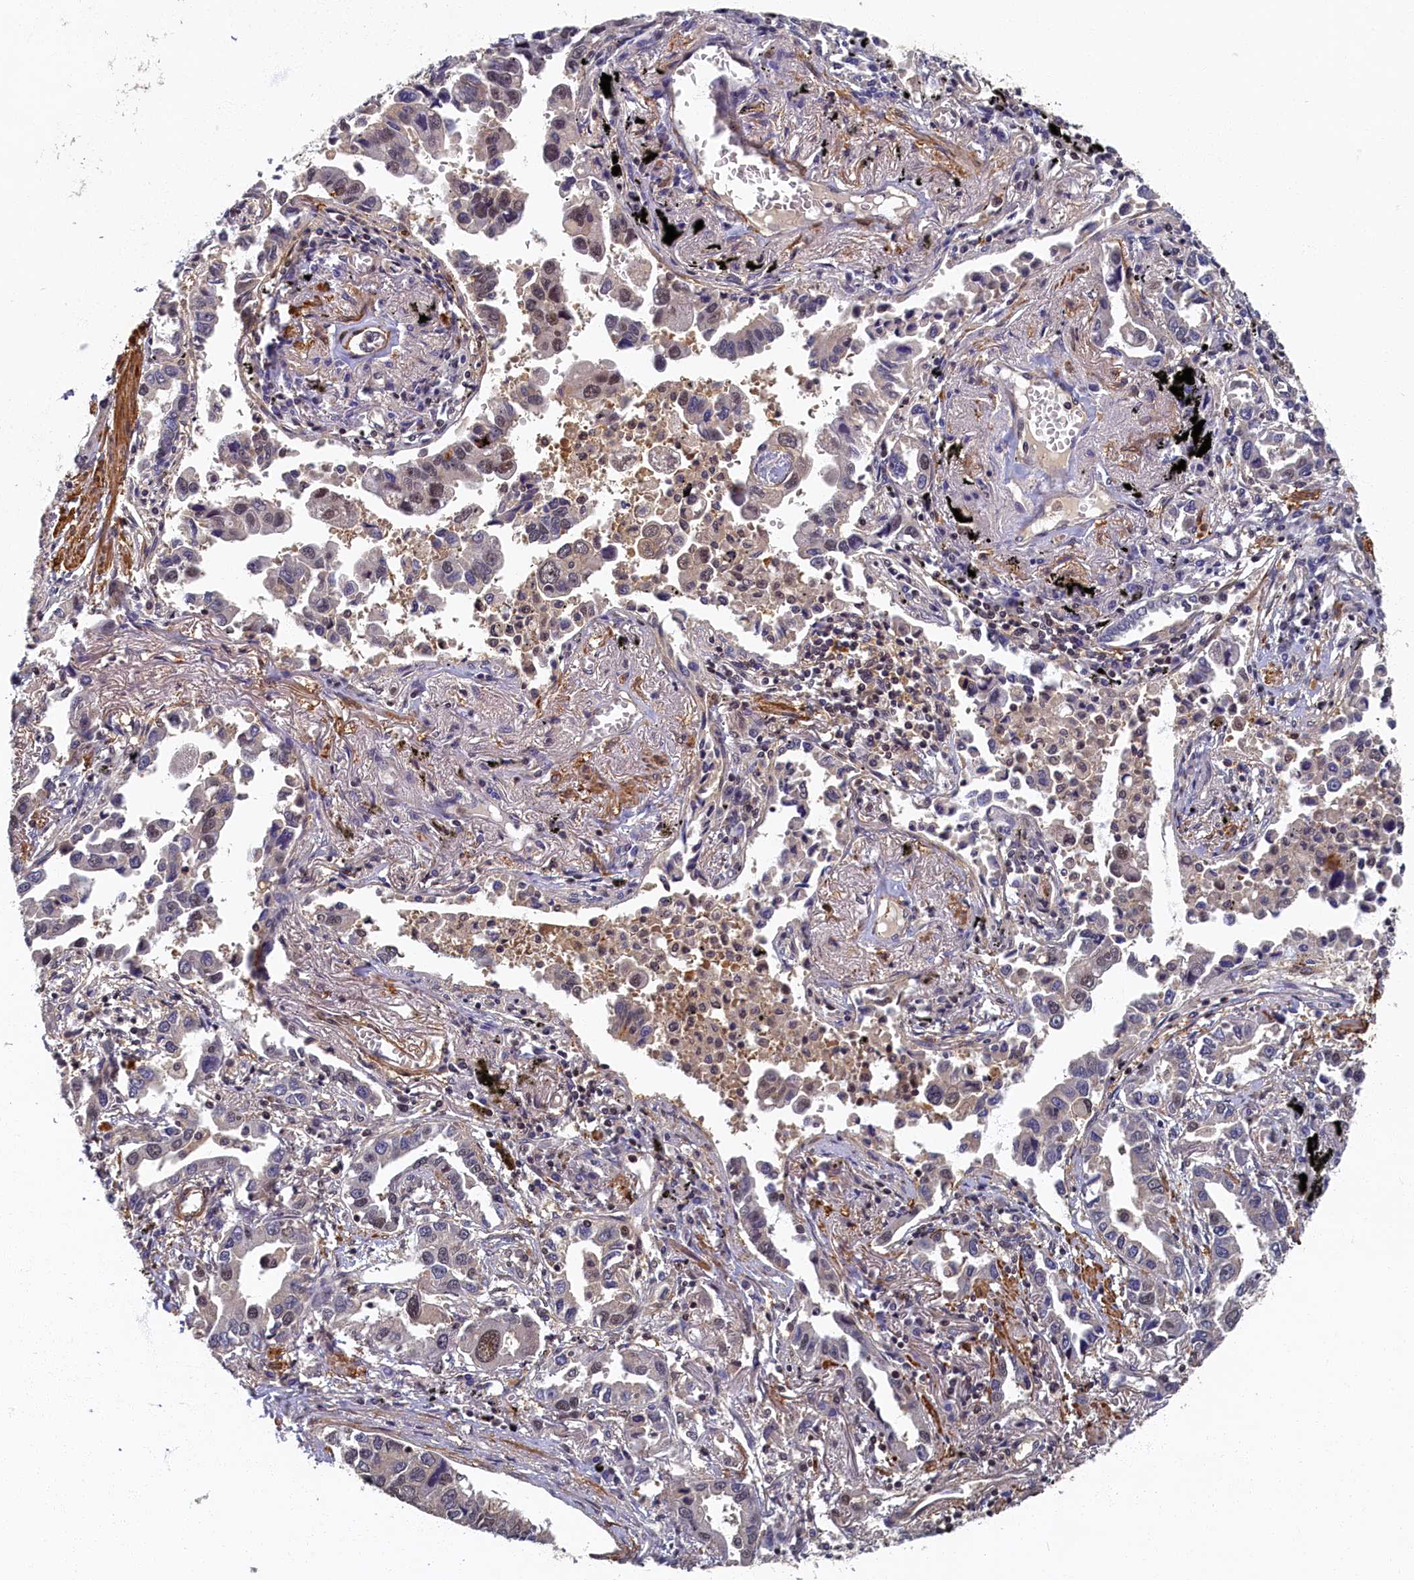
{"staining": {"intensity": "weak", "quantity": "<25%", "location": "nuclear"}, "tissue": "lung cancer", "cell_type": "Tumor cells", "image_type": "cancer", "snomed": [{"axis": "morphology", "description": "Adenocarcinoma, NOS"}, {"axis": "topography", "description": "Lung"}], "caption": "Lung cancer stained for a protein using IHC demonstrates no positivity tumor cells.", "gene": "TBCB", "patient": {"sex": "male", "age": 67}}